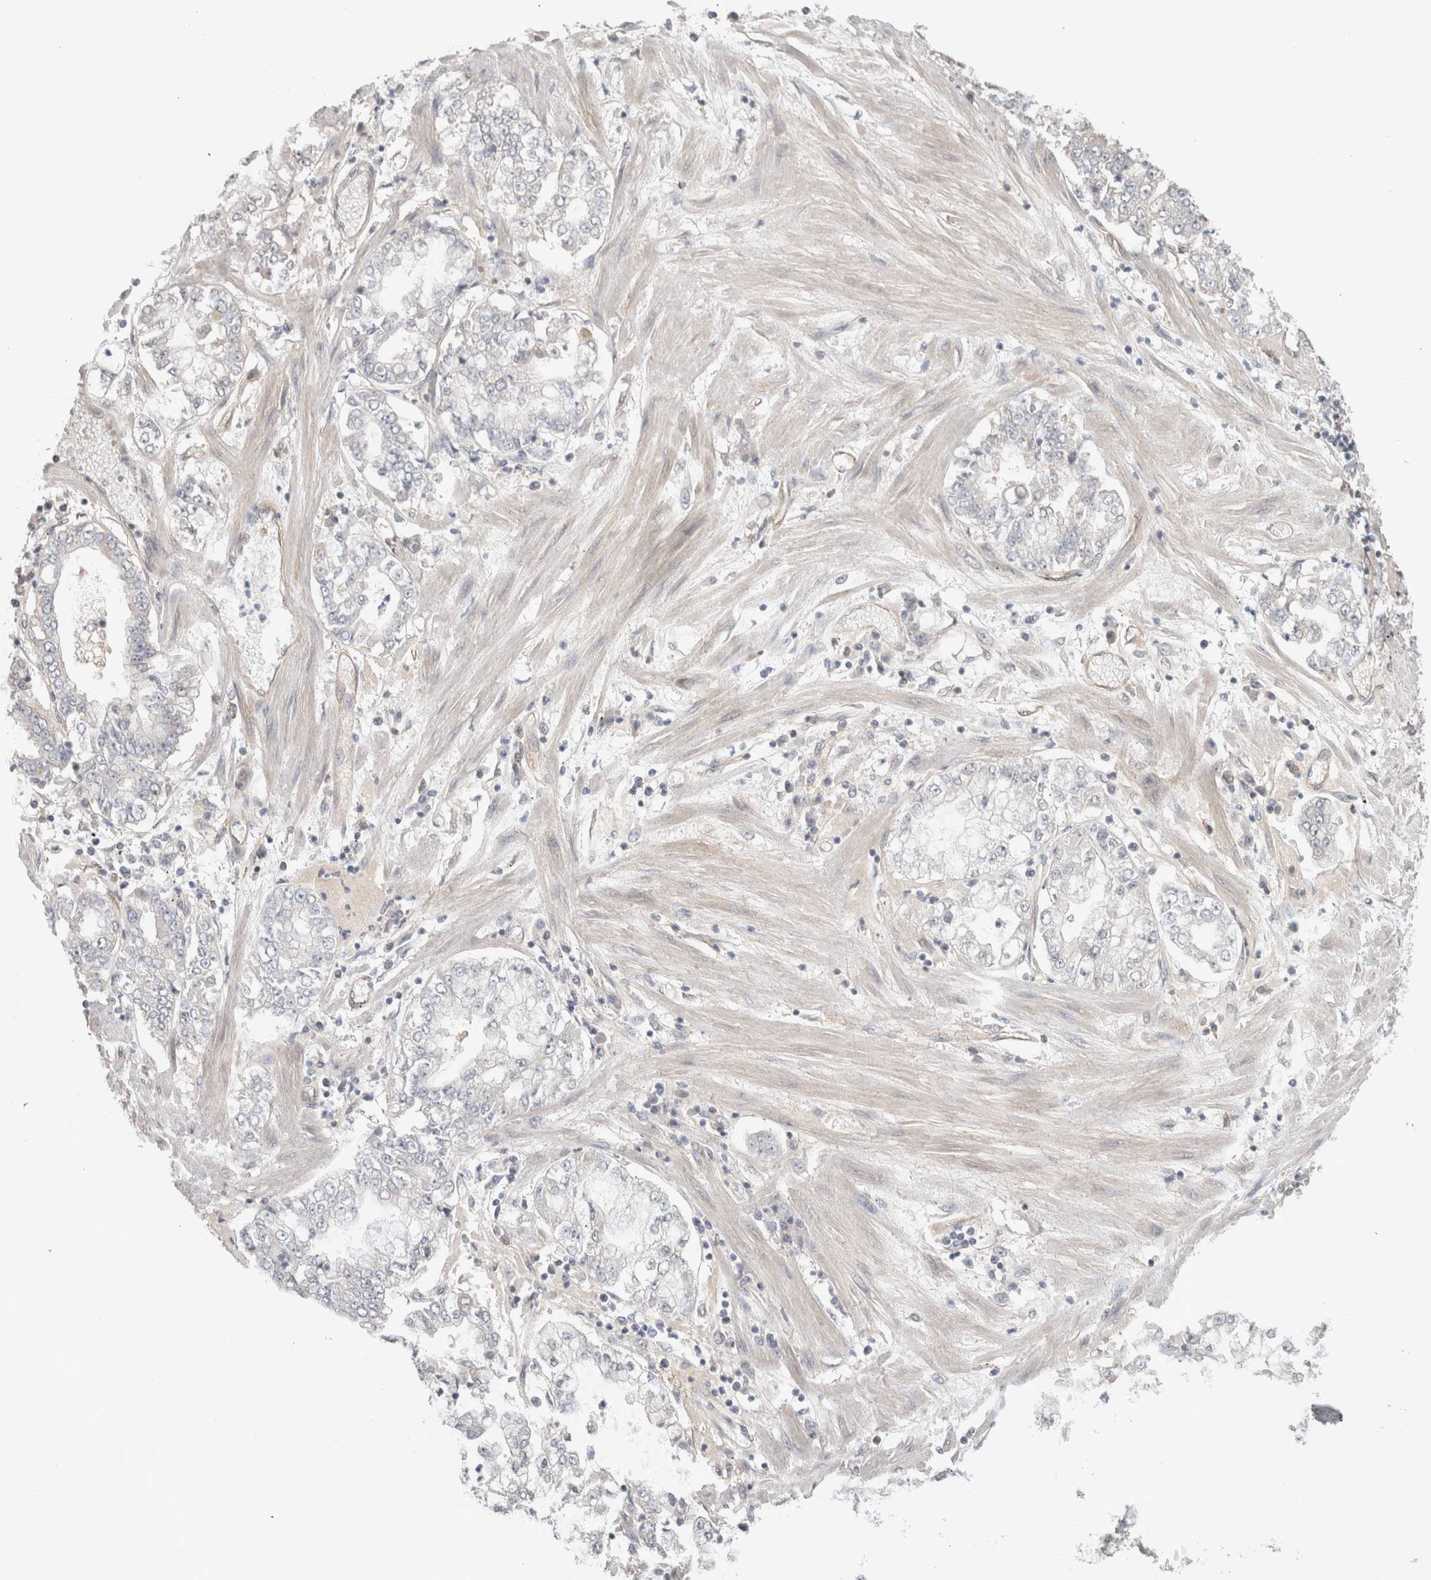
{"staining": {"intensity": "negative", "quantity": "none", "location": "none"}, "tissue": "stomach cancer", "cell_type": "Tumor cells", "image_type": "cancer", "snomed": [{"axis": "morphology", "description": "Adenocarcinoma, NOS"}, {"axis": "topography", "description": "Stomach"}], "caption": "Immunohistochemistry (IHC) of adenocarcinoma (stomach) demonstrates no staining in tumor cells. (DAB (3,3'-diaminobenzidine) immunohistochemistry (IHC), high magnification).", "gene": "RASAL2", "patient": {"sex": "male", "age": 76}}